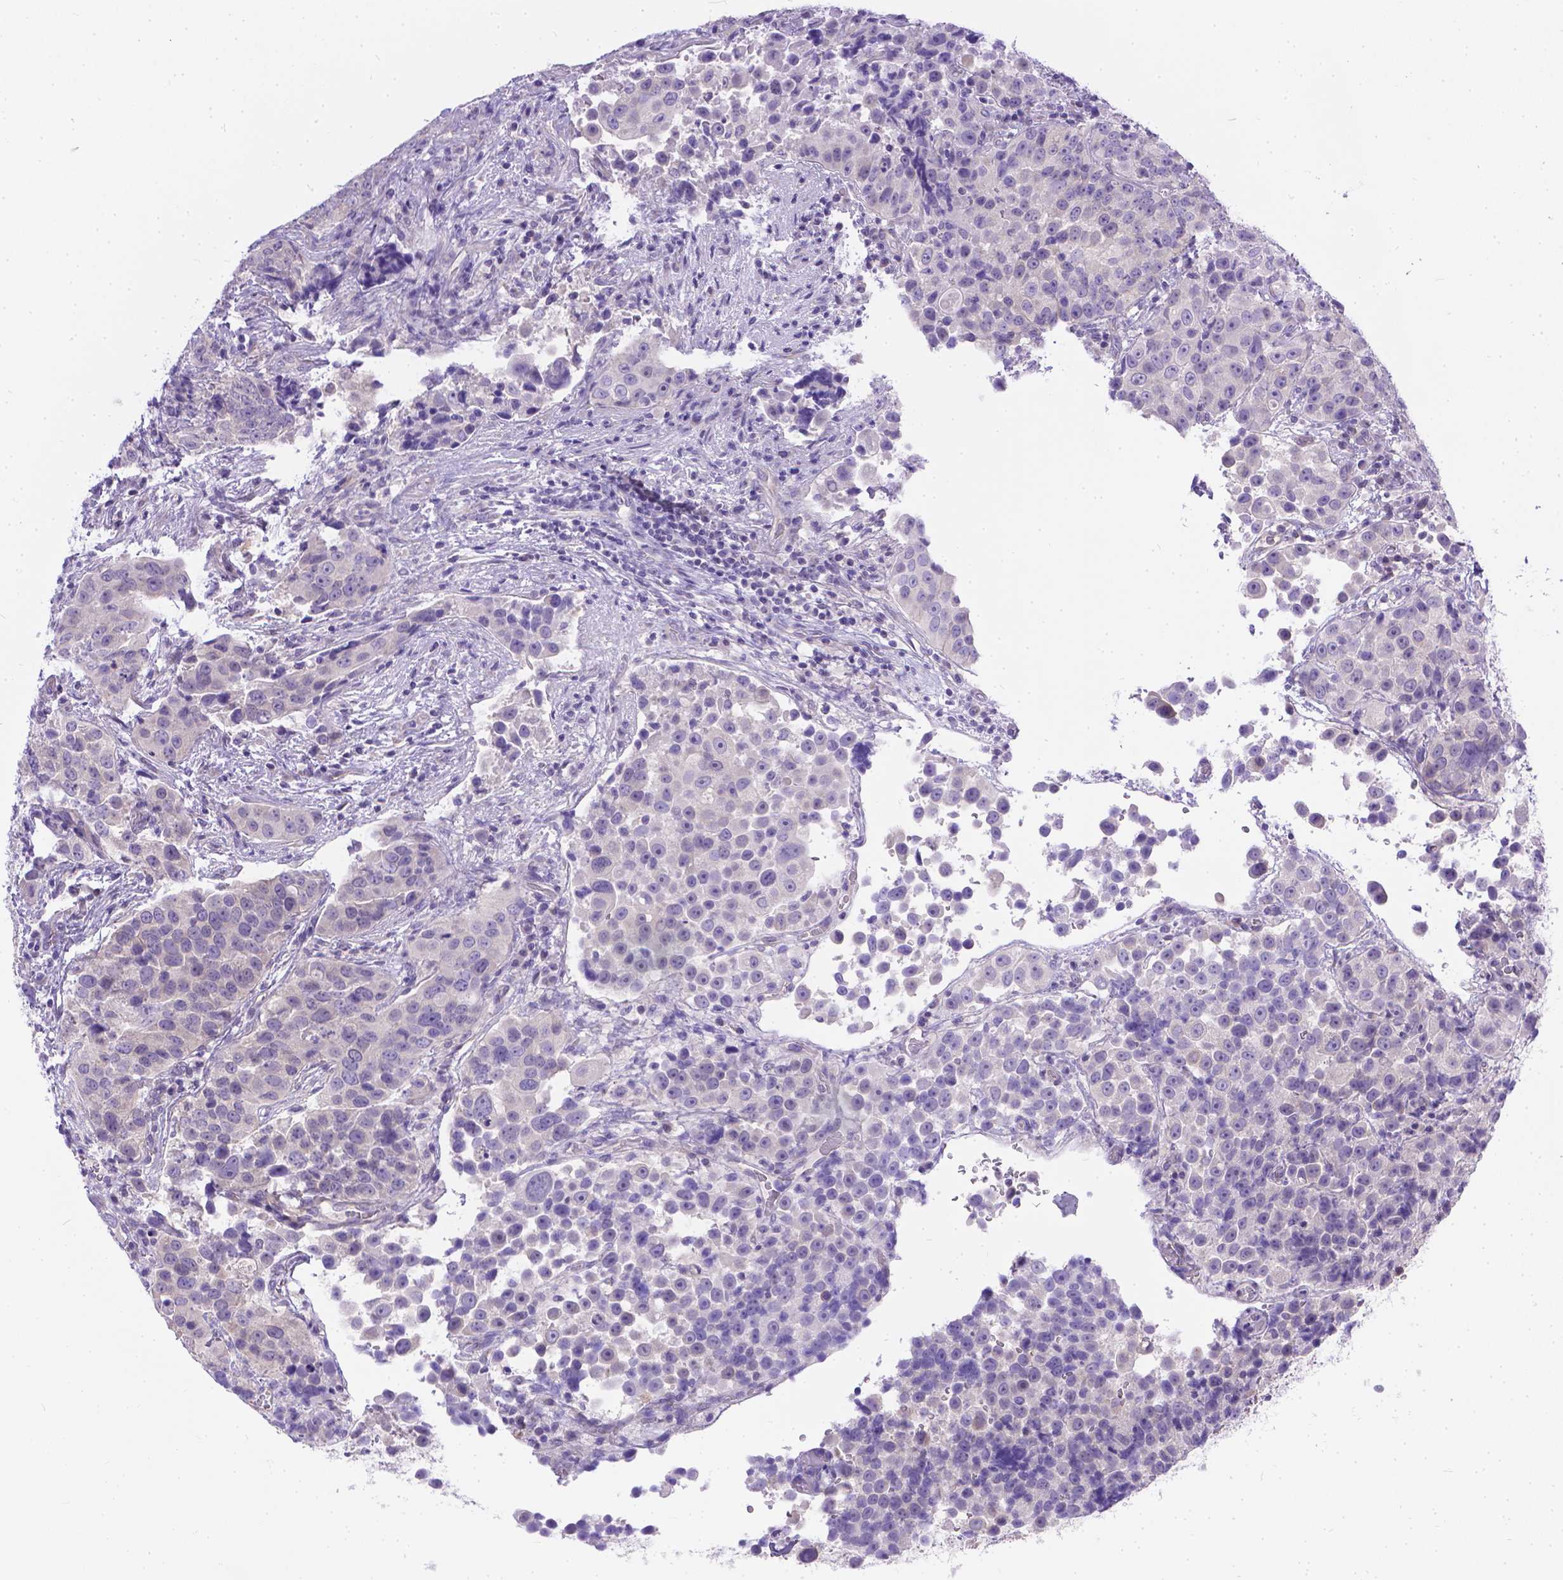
{"staining": {"intensity": "negative", "quantity": "none", "location": "none"}, "tissue": "urothelial cancer", "cell_type": "Tumor cells", "image_type": "cancer", "snomed": [{"axis": "morphology", "description": "Urothelial carcinoma, NOS"}, {"axis": "topography", "description": "Urinary bladder"}], "caption": "Immunohistochemistry photomicrograph of neoplastic tissue: urothelial cancer stained with DAB exhibits no significant protein staining in tumor cells.", "gene": "TTLL6", "patient": {"sex": "male", "age": 52}}